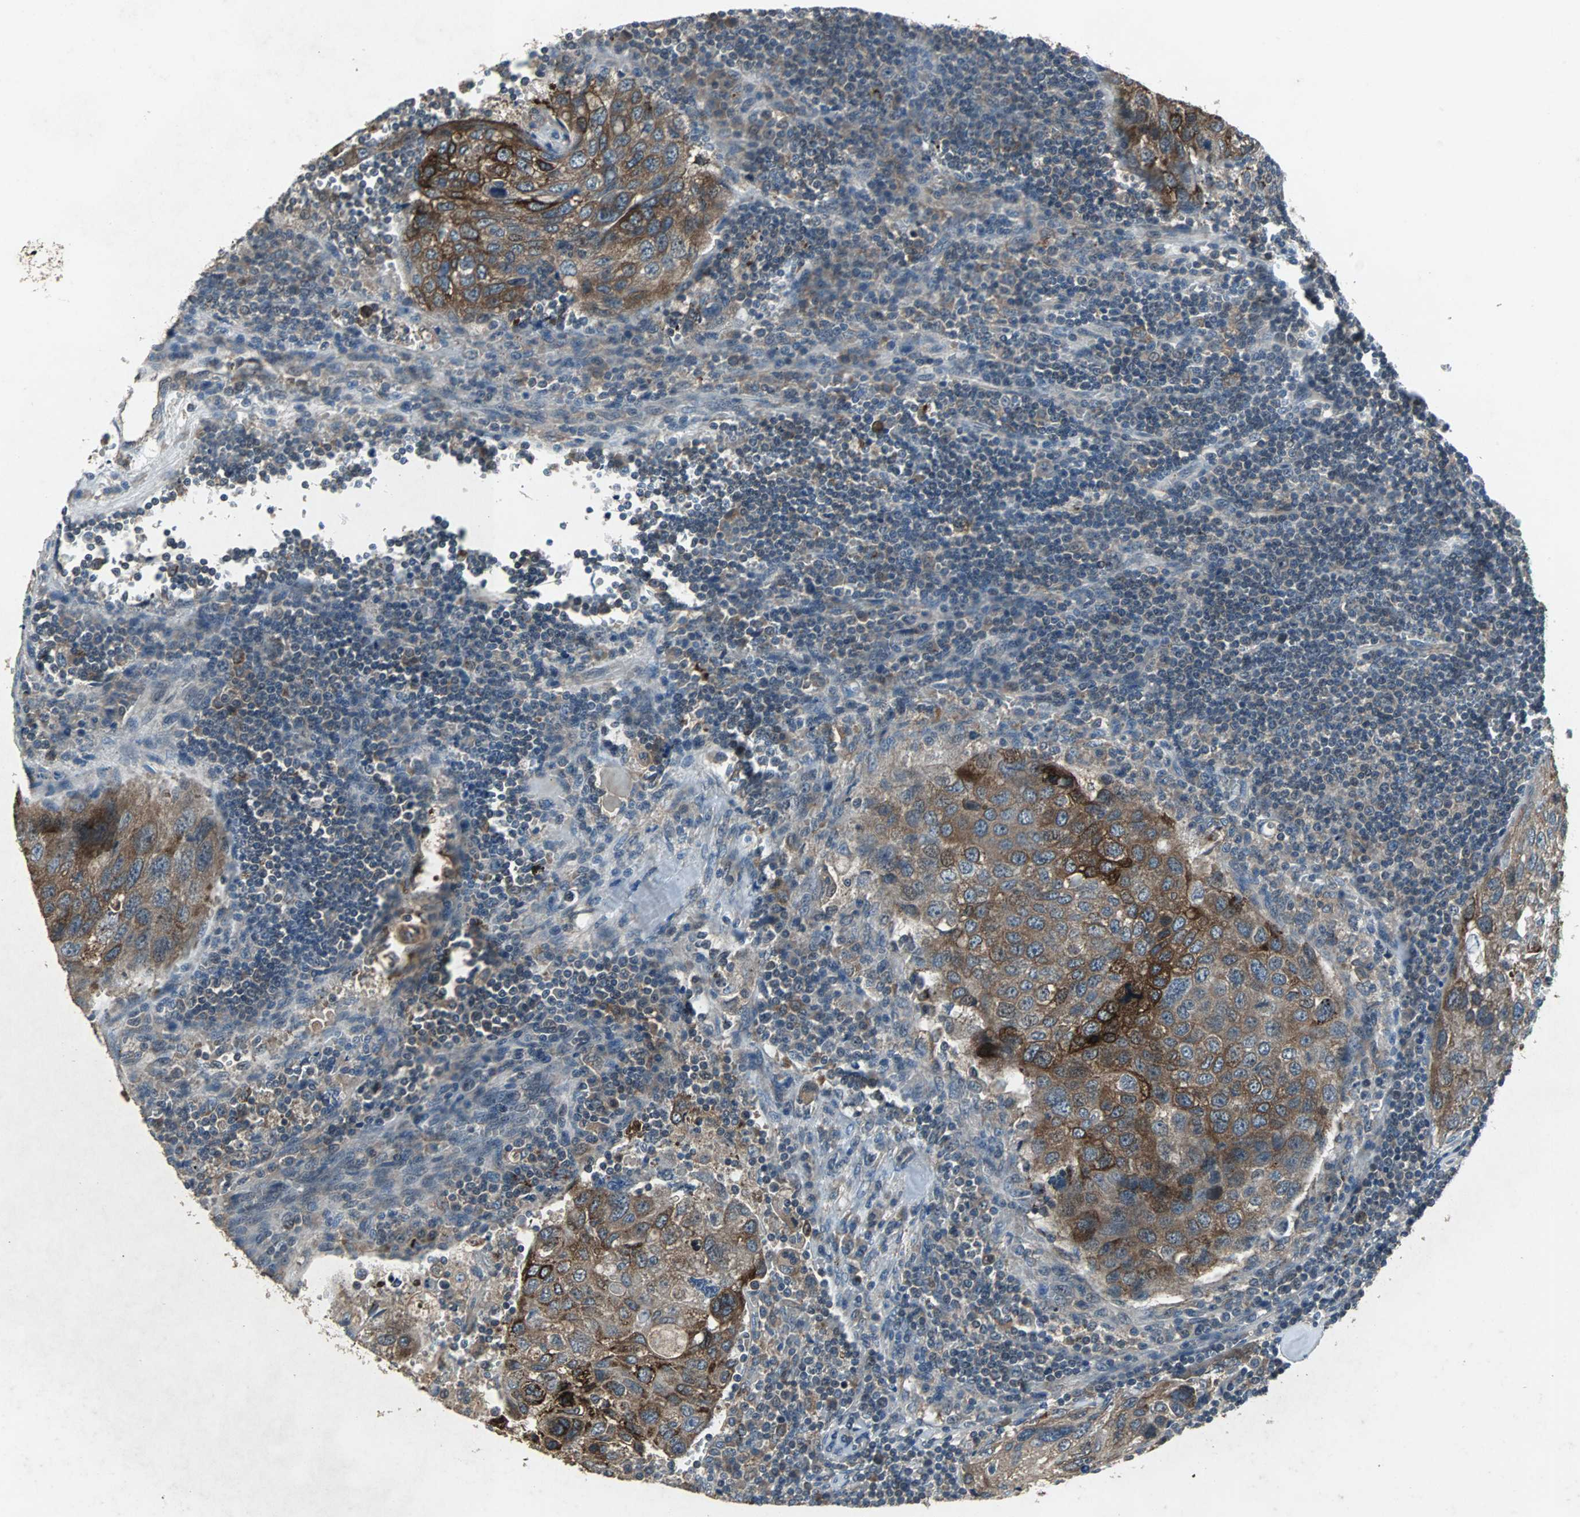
{"staining": {"intensity": "strong", "quantity": "25%-75%", "location": "cytoplasmic/membranous"}, "tissue": "urothelial cancer", "cell_type": "Tumor cells", "image_type": "cancer", "snomed": [{"axis": "morphology", "description": "Urothelial carcinoma, High grade"}, {"axis": "topography", "description": "Lymph node"}, {"axis": "topography", "description": "Urinary bladder"}], "caption": "Protein expression analysis of urothelial carcinoma (high-grade) shows strong cytoplasmic/membranous positivity in about 25%-75% of tumor cells.", "gene": "SOS1", "patient": {"sex": "male", "age": 51}}